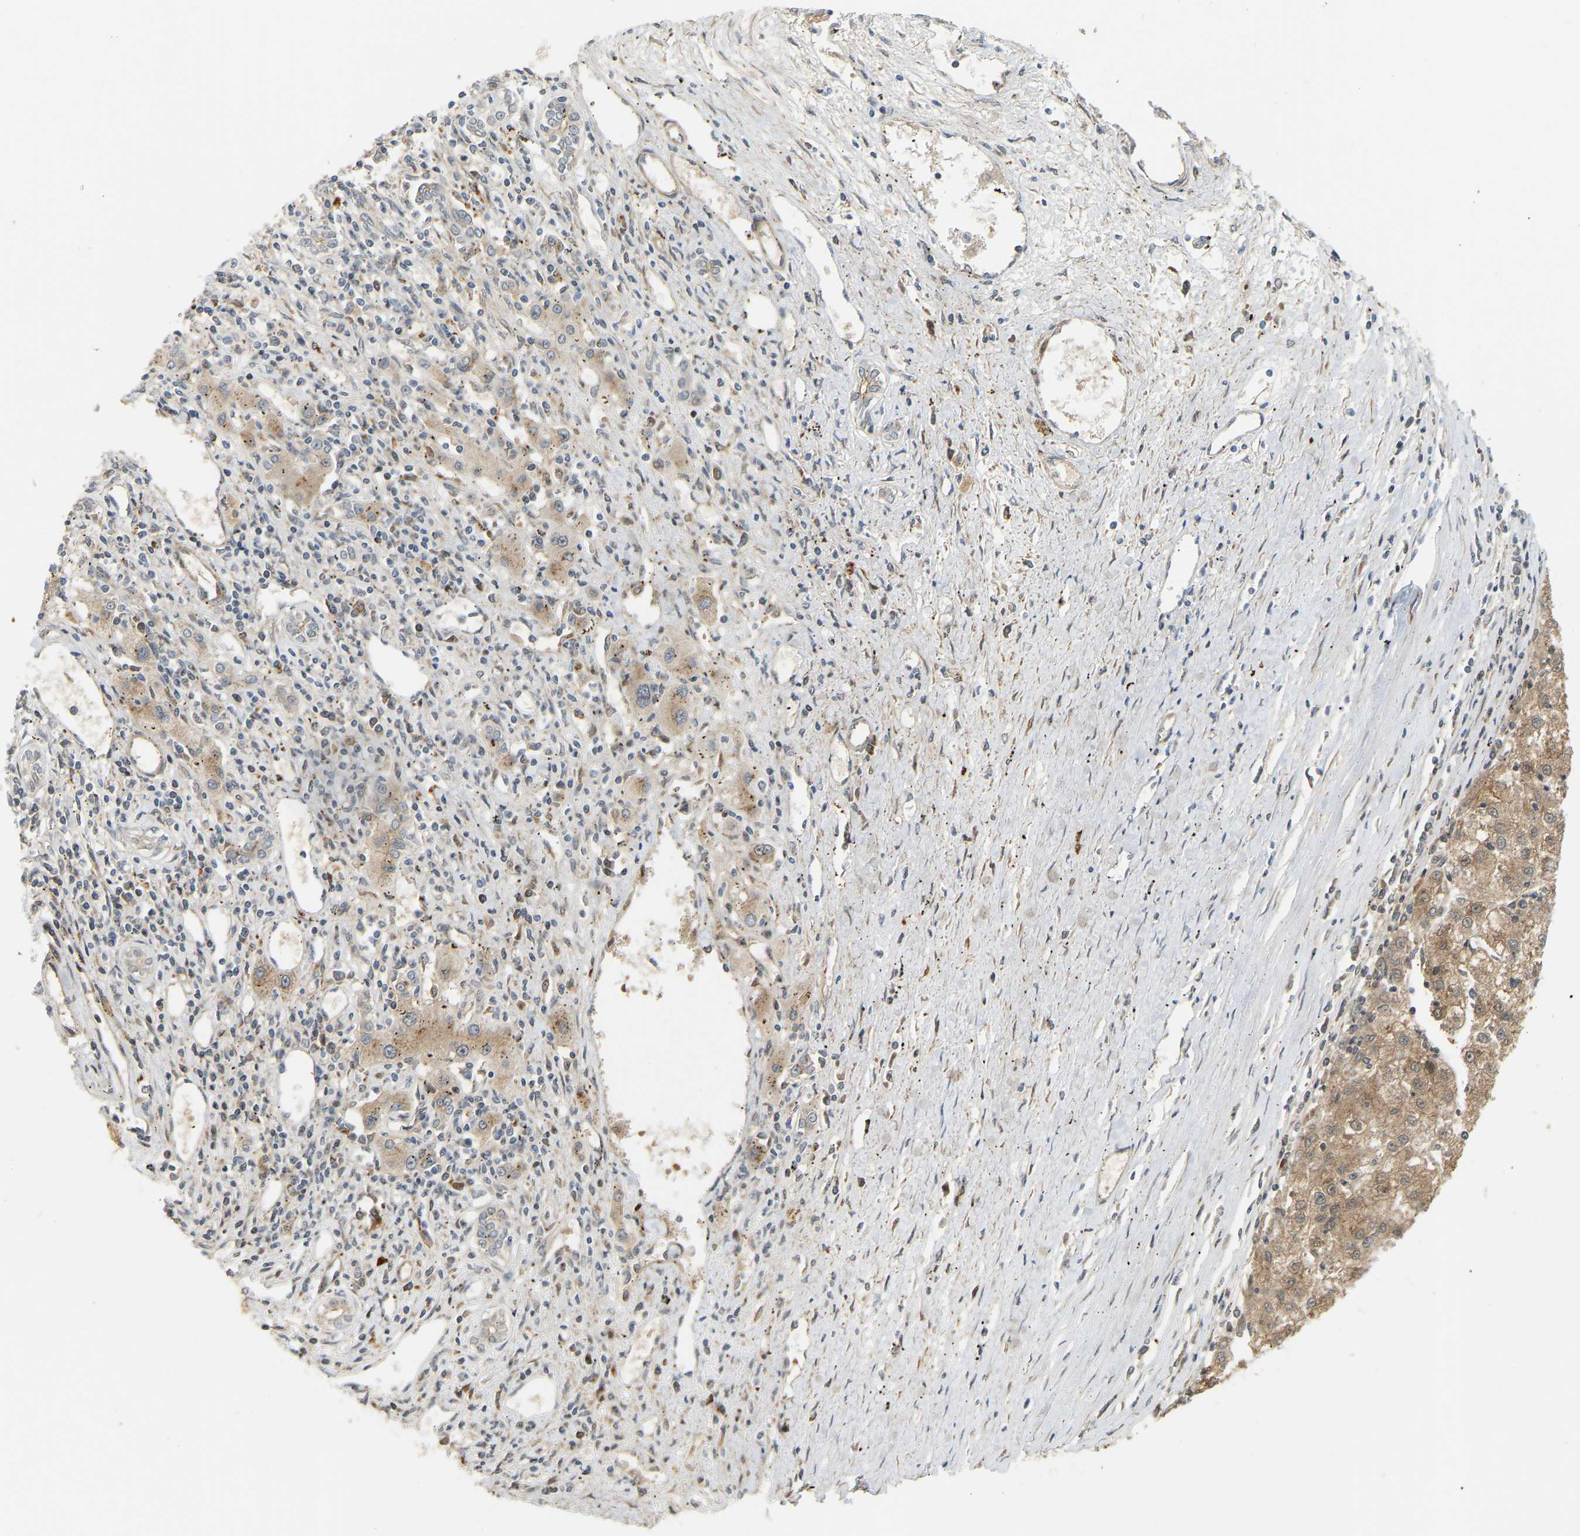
{"staining": {"intensity": "moderate", "quantity": ">75%", "location": "cytoplasmic/membranous"}, "tissue": "liver cancer", "cell_type": "Tumor cells", "image_type": "cancer", "snomed": [{"axis": "morphology", "description": "Carcinoma, Hepatocellular, NOS"}, {"axis": "topography", "description": "Liver"}], "caption": "High-magnification brightfield microscopy of liver hepatocellular carcinoma stained with DAB (brown) and counterstained with hematoxylin (blue). tumor cells exhibit moderate cytoplasmic/membranous staining is appreciated in approximately>75% of cells.", "gene": "POGLUT2", "patient": {"sex": "male", "age": 72}}